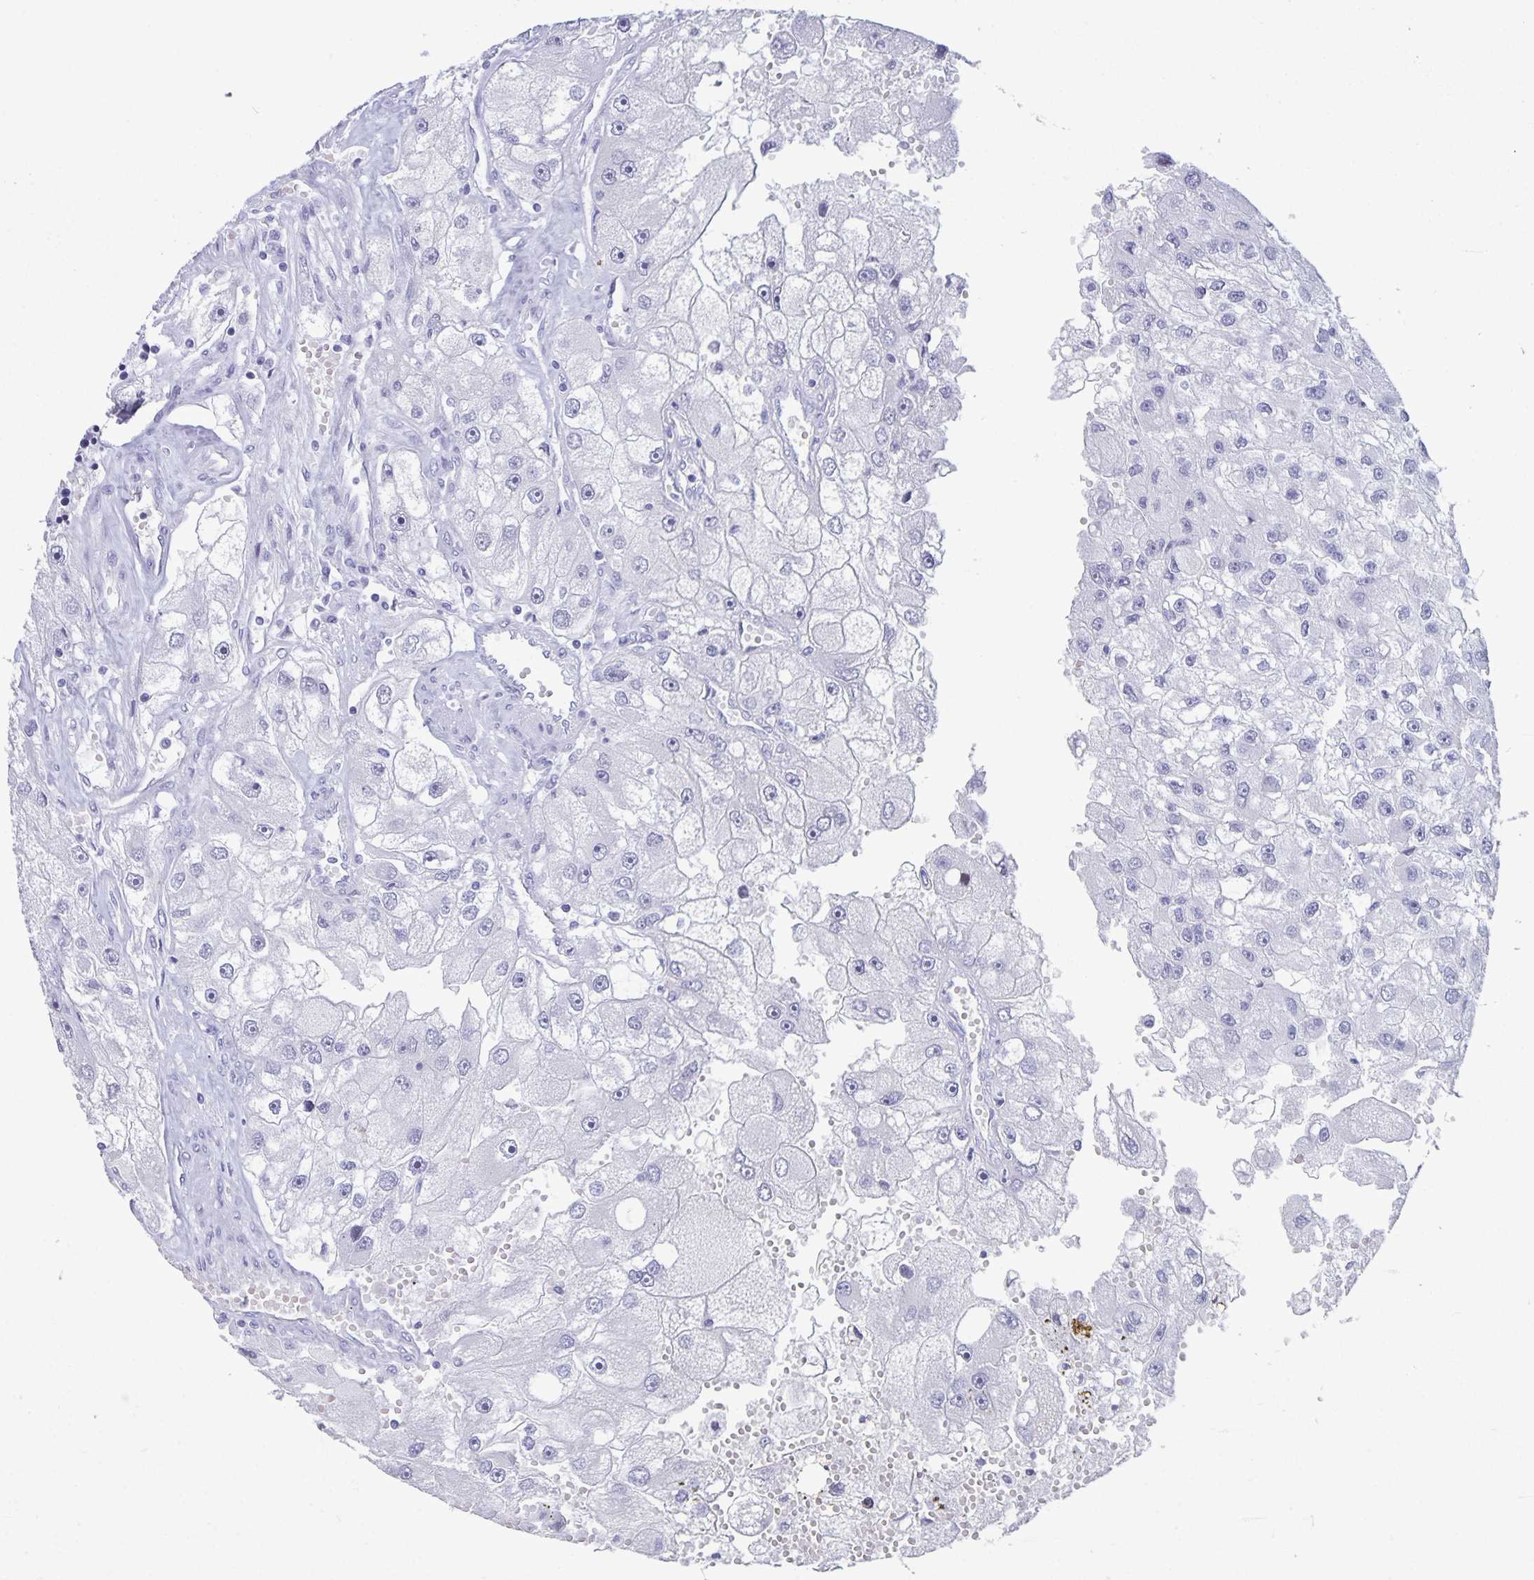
{"staining": {"intensity": "negative", "quantity": "none", "location": "none"}, "tissue": "renal cancer", "cell_type": "Tumor cells", "image_type": "cancer", "snomed": [{"axis": "morphology", "description": "Adenocarcinoma, NOS"}, {"axis": "topography", "description": "Kidney"}], "caption": "Photomicrograph shows no significant protein staining in tumor cells of renal cancer (adenocarcinoma). (DAB (3,3'-diaminobenzidine) immunohistochemistry, high magnification).", "gene": "BPIFA3", "patient": {"sex": "male", "age": 63}}